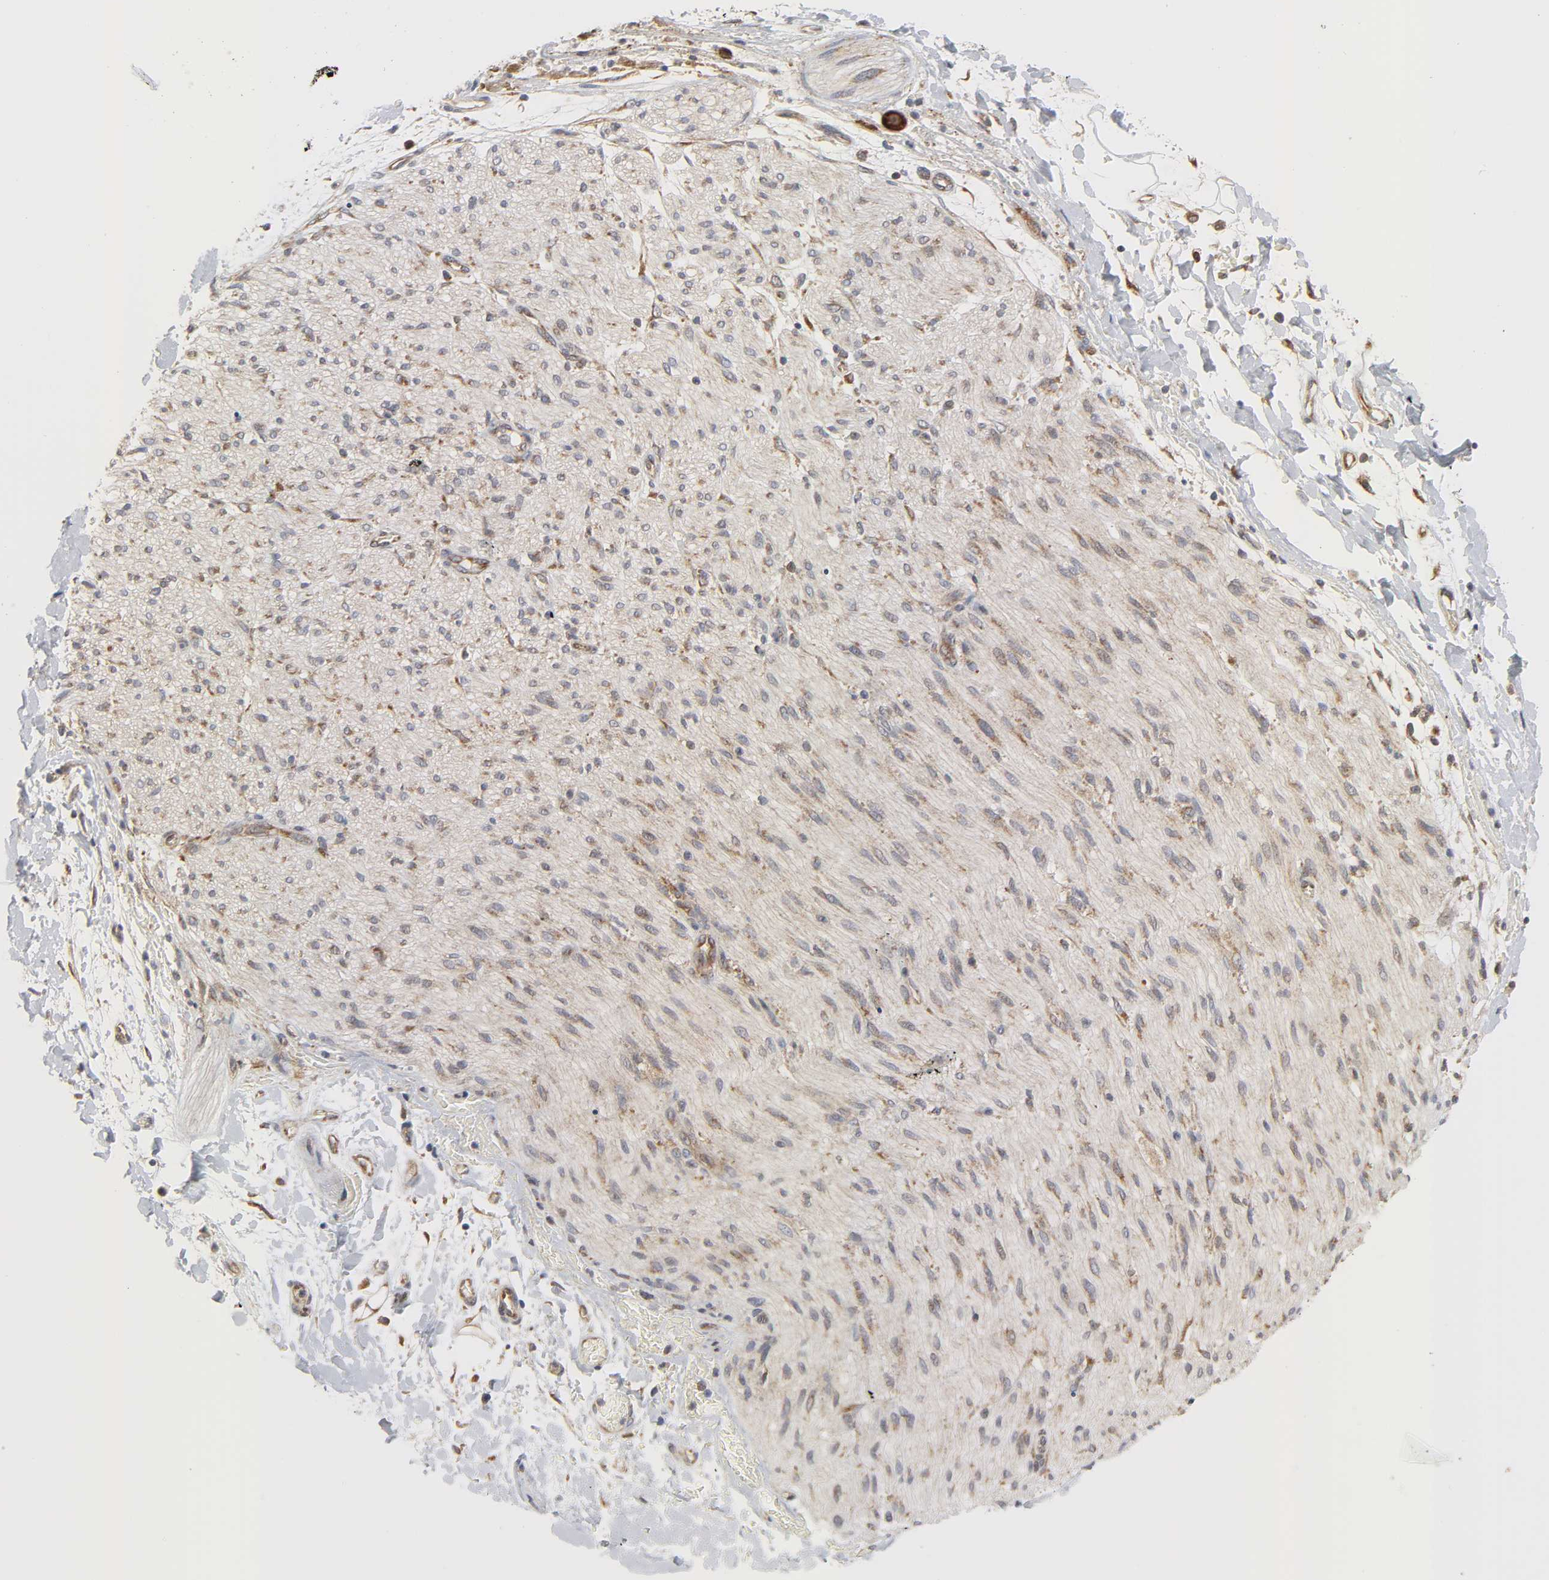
{"staining": {"intensity": "weak", "quantity": ">75%", "location": "cytoplasmic/membranous"}, "tissue": "adipose tissue", "cell_type": "Adipocytes", "image_type": "normal", "snomed": [{"axis": "morphology", "description": "Normal tissue, NOS"}, {"axis": "morphology", "description": "Cholangiocarcinoma"}, {"axis": "topography", "description": "Liver"}, {"axis": "topography", "description": "Peripheral nerve tissue"}], "caption": "Immunohistochemistry of unremarkable human adipose tissue displays low levels of weak cytoplasmic/membranous expression in about >75% of adipocytes.", "gene": "BAX", "patient": {"sex": "male", "age": 50}}